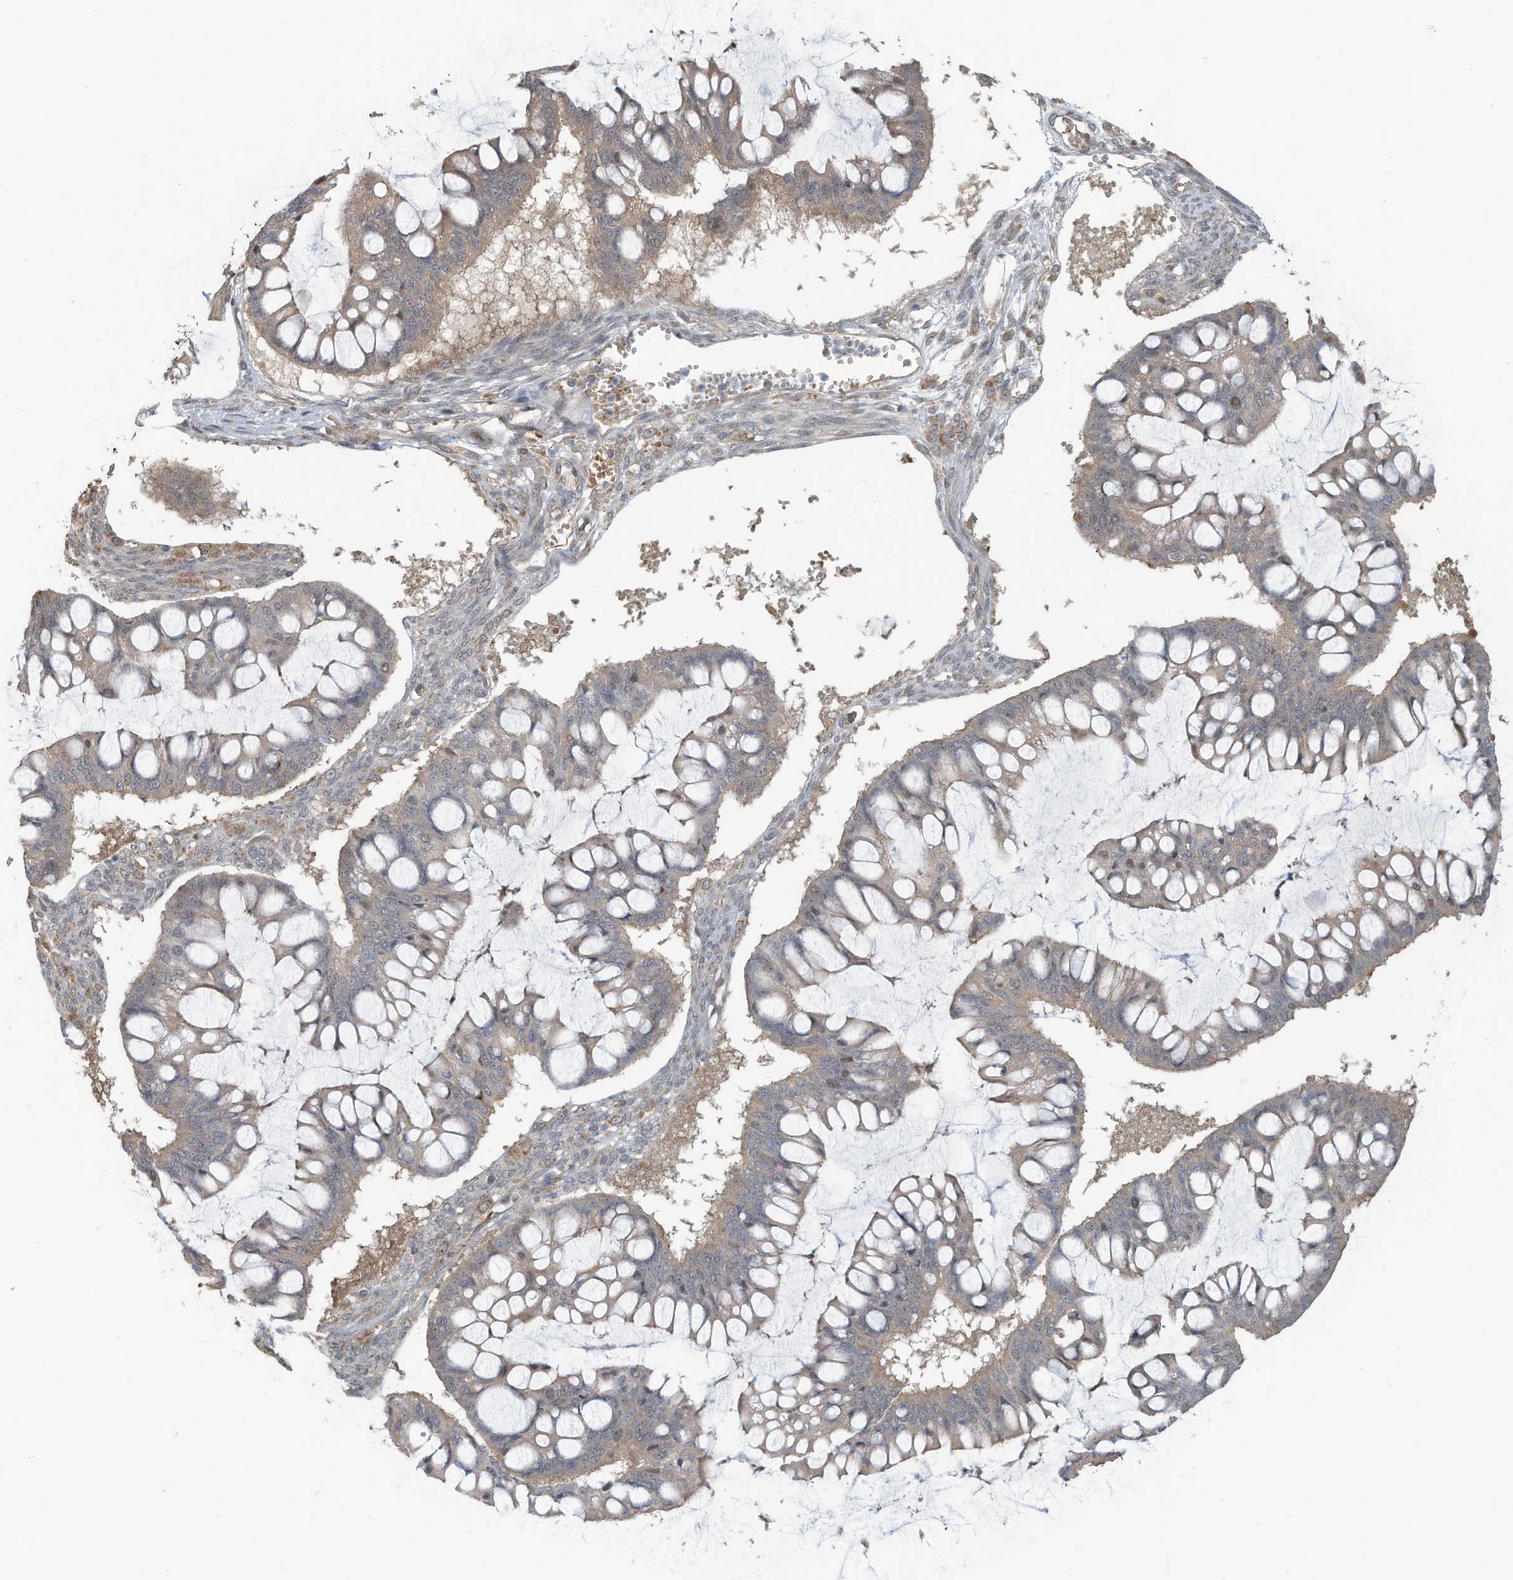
{"staining": {"intensity": "weak", "quantity": "25%-75%", "location": "cytoplasmic/membranous"}, "tissue": "ovarian cancer", "cell_type": "Tumor cells", "image_type": "cancer", "snomed": [{"axis": "morphology", "description": "Cystadenocarcinoma, mucinous, NOS"}, {"axis": "topography", "description": "Ovary"}], "caption": "Brown immunohistochemical staining in ovarian cancer exhibits weak cytoplasmic/membranous expression in approximately 25%-75% of tumor cells.", "gene": "ERI2", "patient": {"sex": "female", "age": 73}}